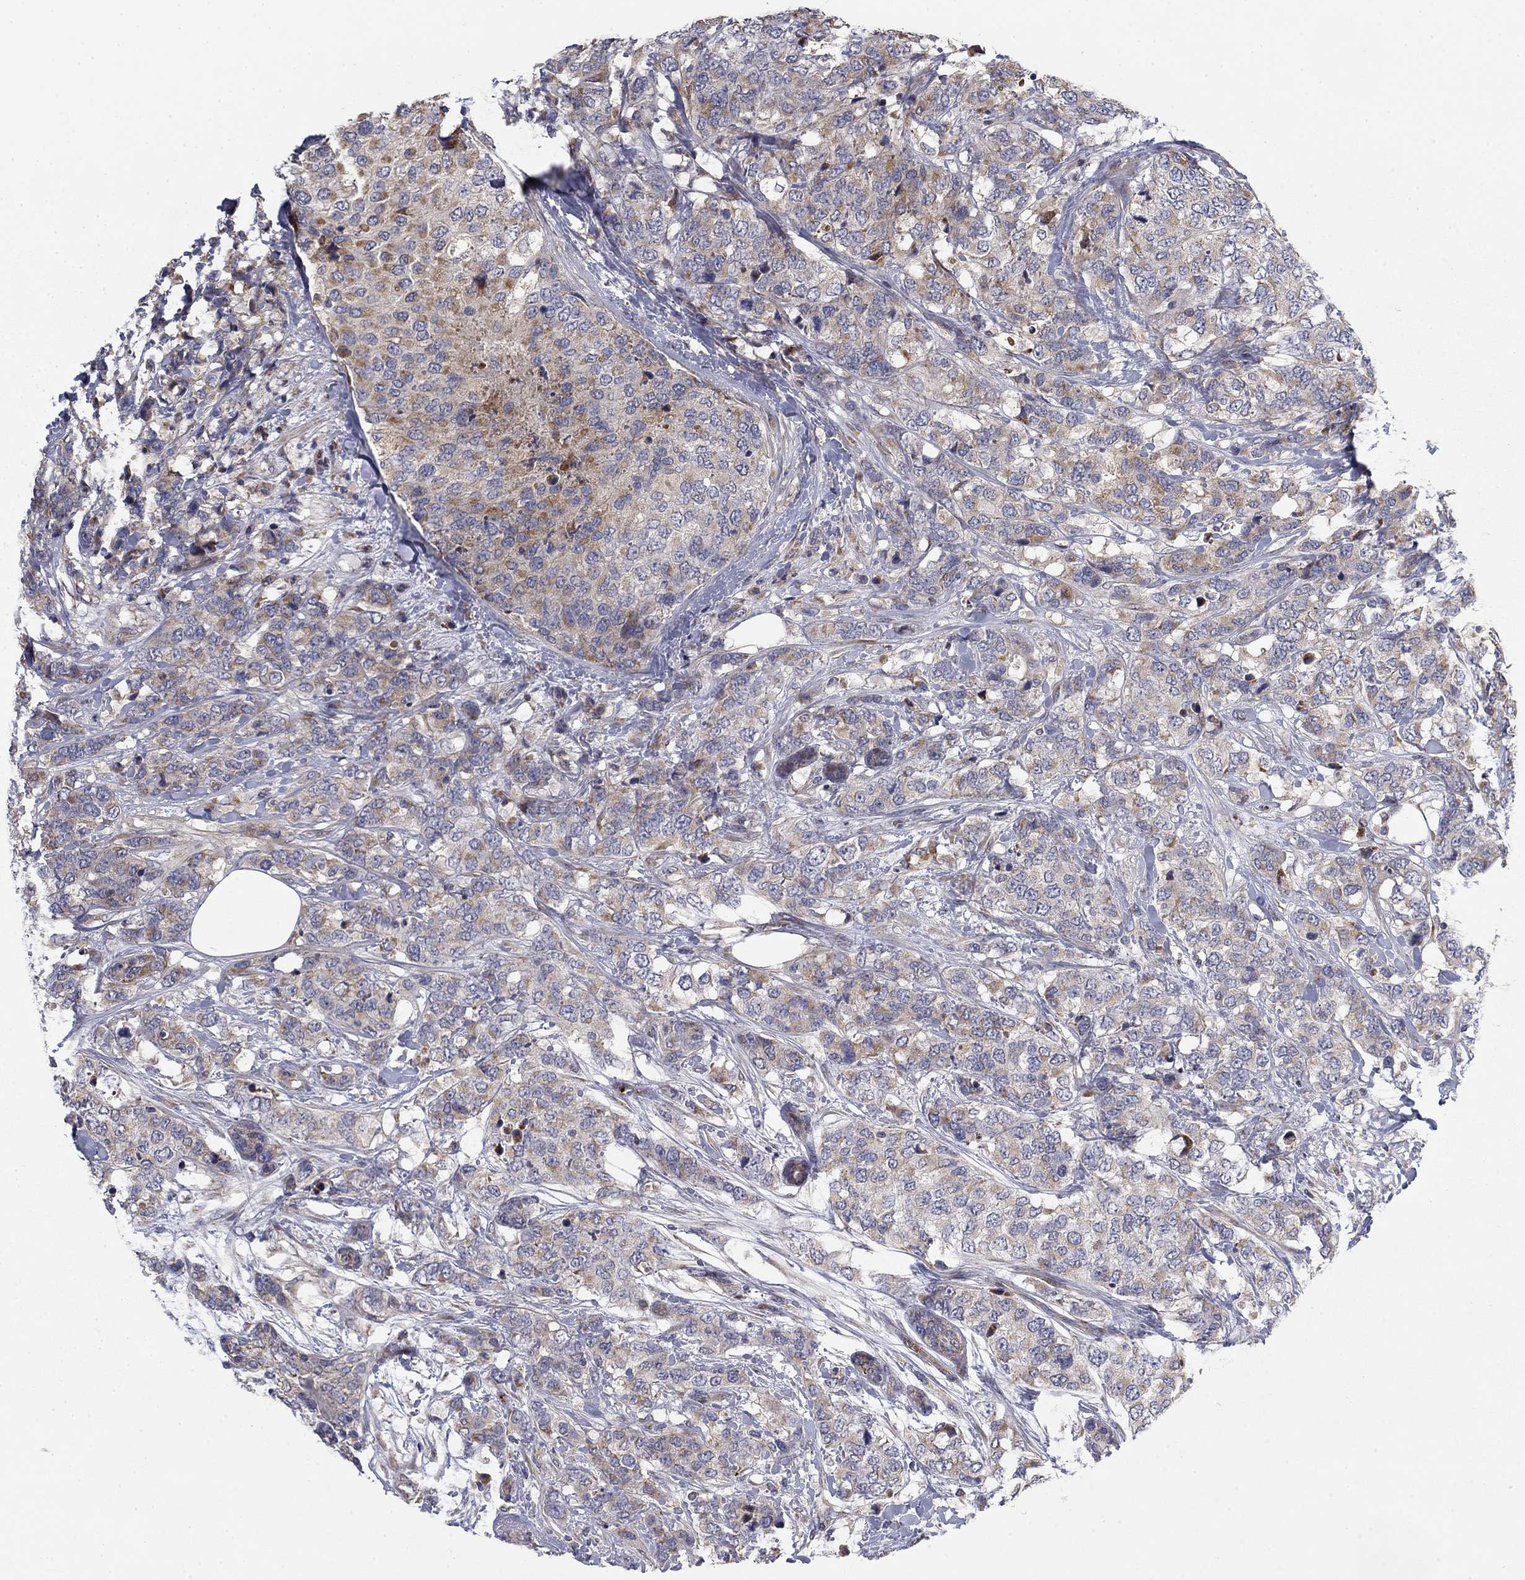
{"staining": {"intensity": "moderate", "quantity": ">75%", "location": "cytoplasmic/membranous"}, "tissue": "breast cancer", "cell_type": "Tumor cells", "image_type": "cancer", "snomed": [{"axis": "morphology", "description": "Lobular carcinoma"}, {"axis": "topography", "description": "Breast"}], "caption": "Moderate cytoplasmic/membranous expression for a protein is appreciated in approximately >75% of tumor cells of breast lobular carcinoma using immunohistochemistry (IHC).", "gene": "MMAA", "patient": {"sex": "female", "age": 59}}